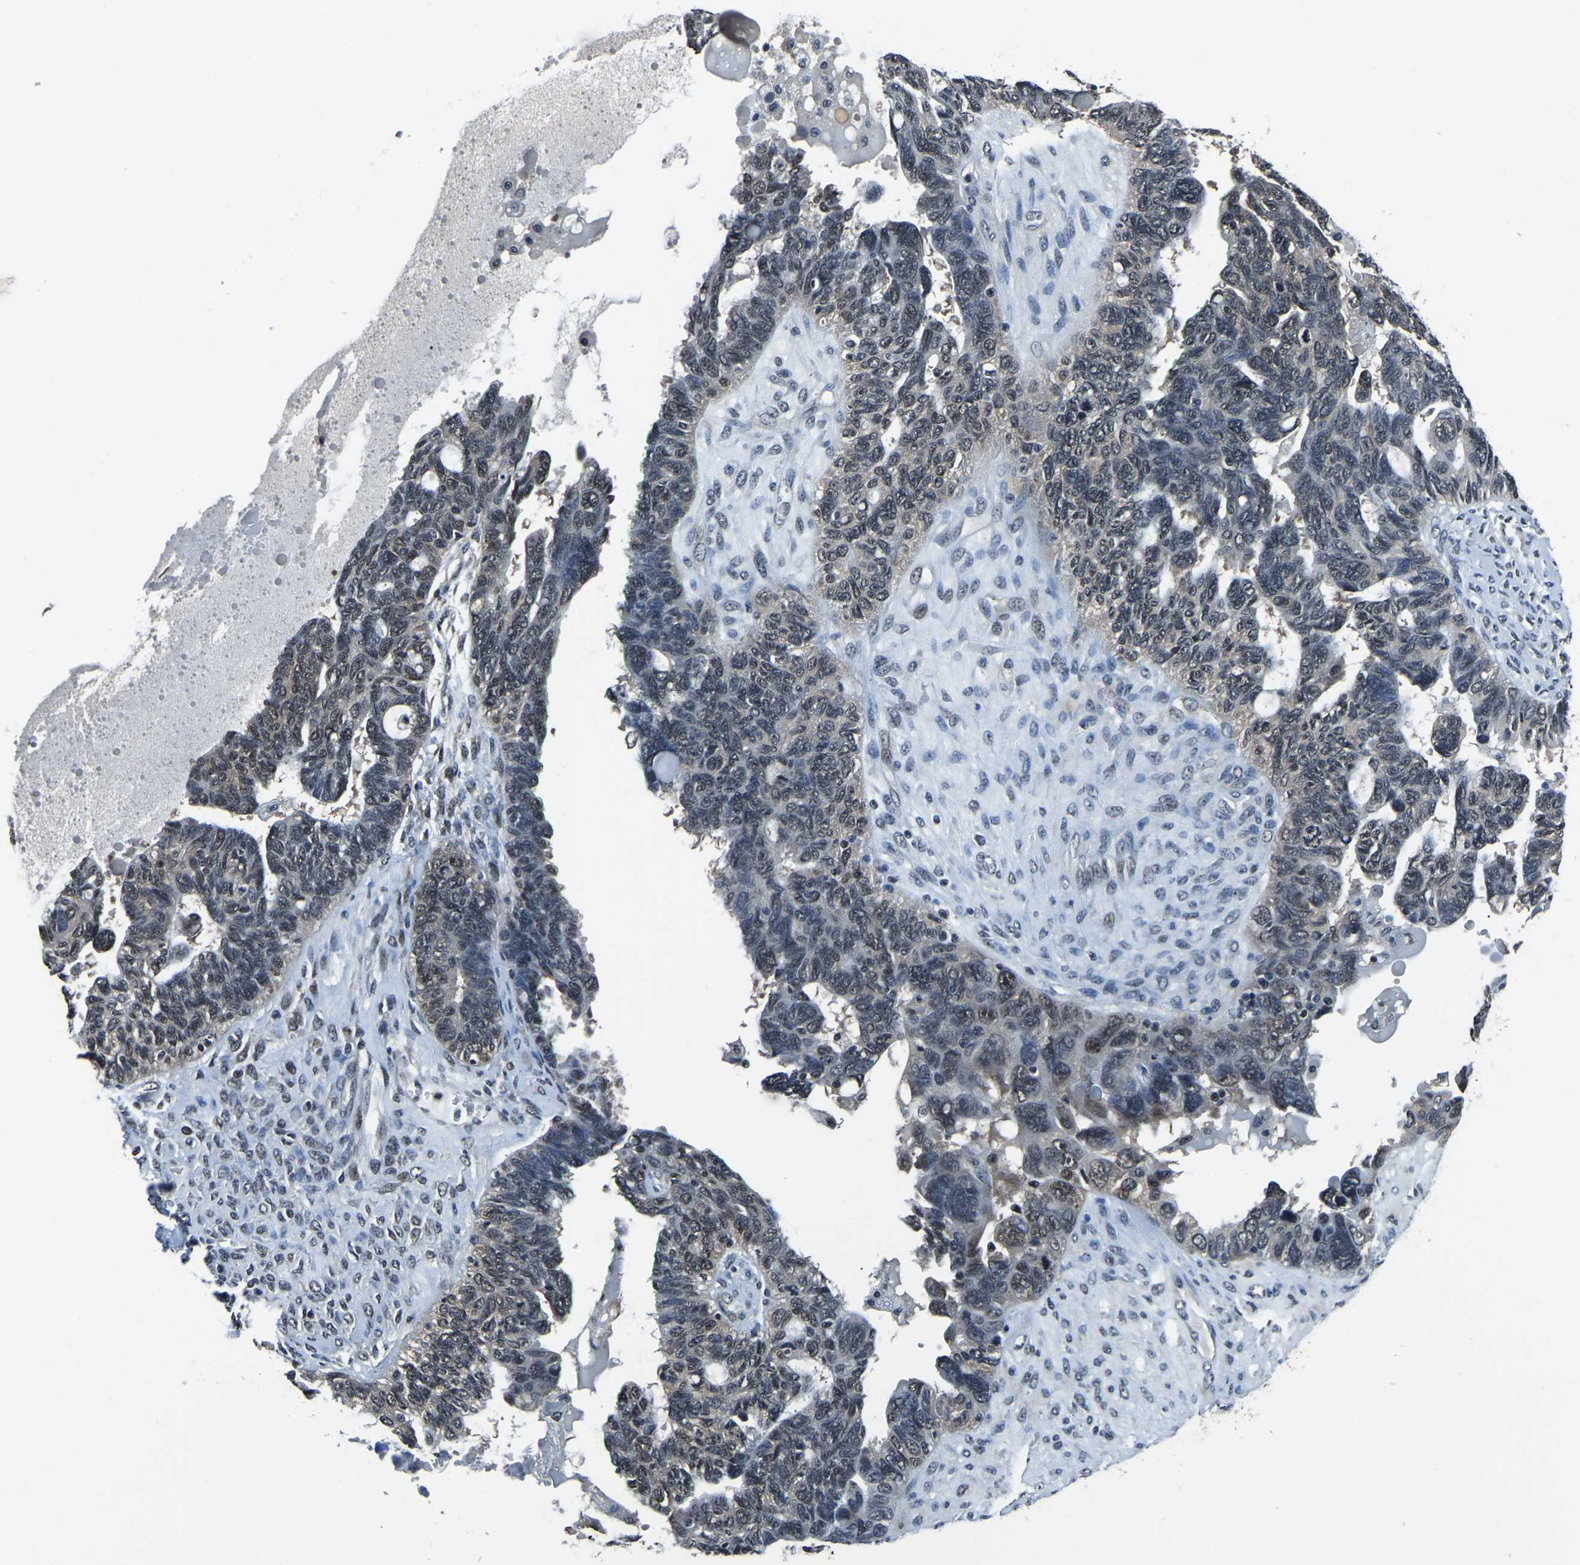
{"staining": {"intensity": "negative", "quantity": "none", "location": "none"}, "tissue": "ovarian cancer", "cell_type": "Tumor cells", "image_type": "cancer", "snomed": [{"axis": "morphology", "description": "Cystadenocarcinoma, serous, NOS"}, {"axis": "topography", "description": "Ovary"}], "caption": "An IHC photomicrograph of serous cystadenocarcinoma (ovarian) is shown. There is no staining in tumor cells of serous cystadenocarcinoma (ovarian).", "gene": "ANKIB1", "patient": {"sex": "female", "age": 79}}